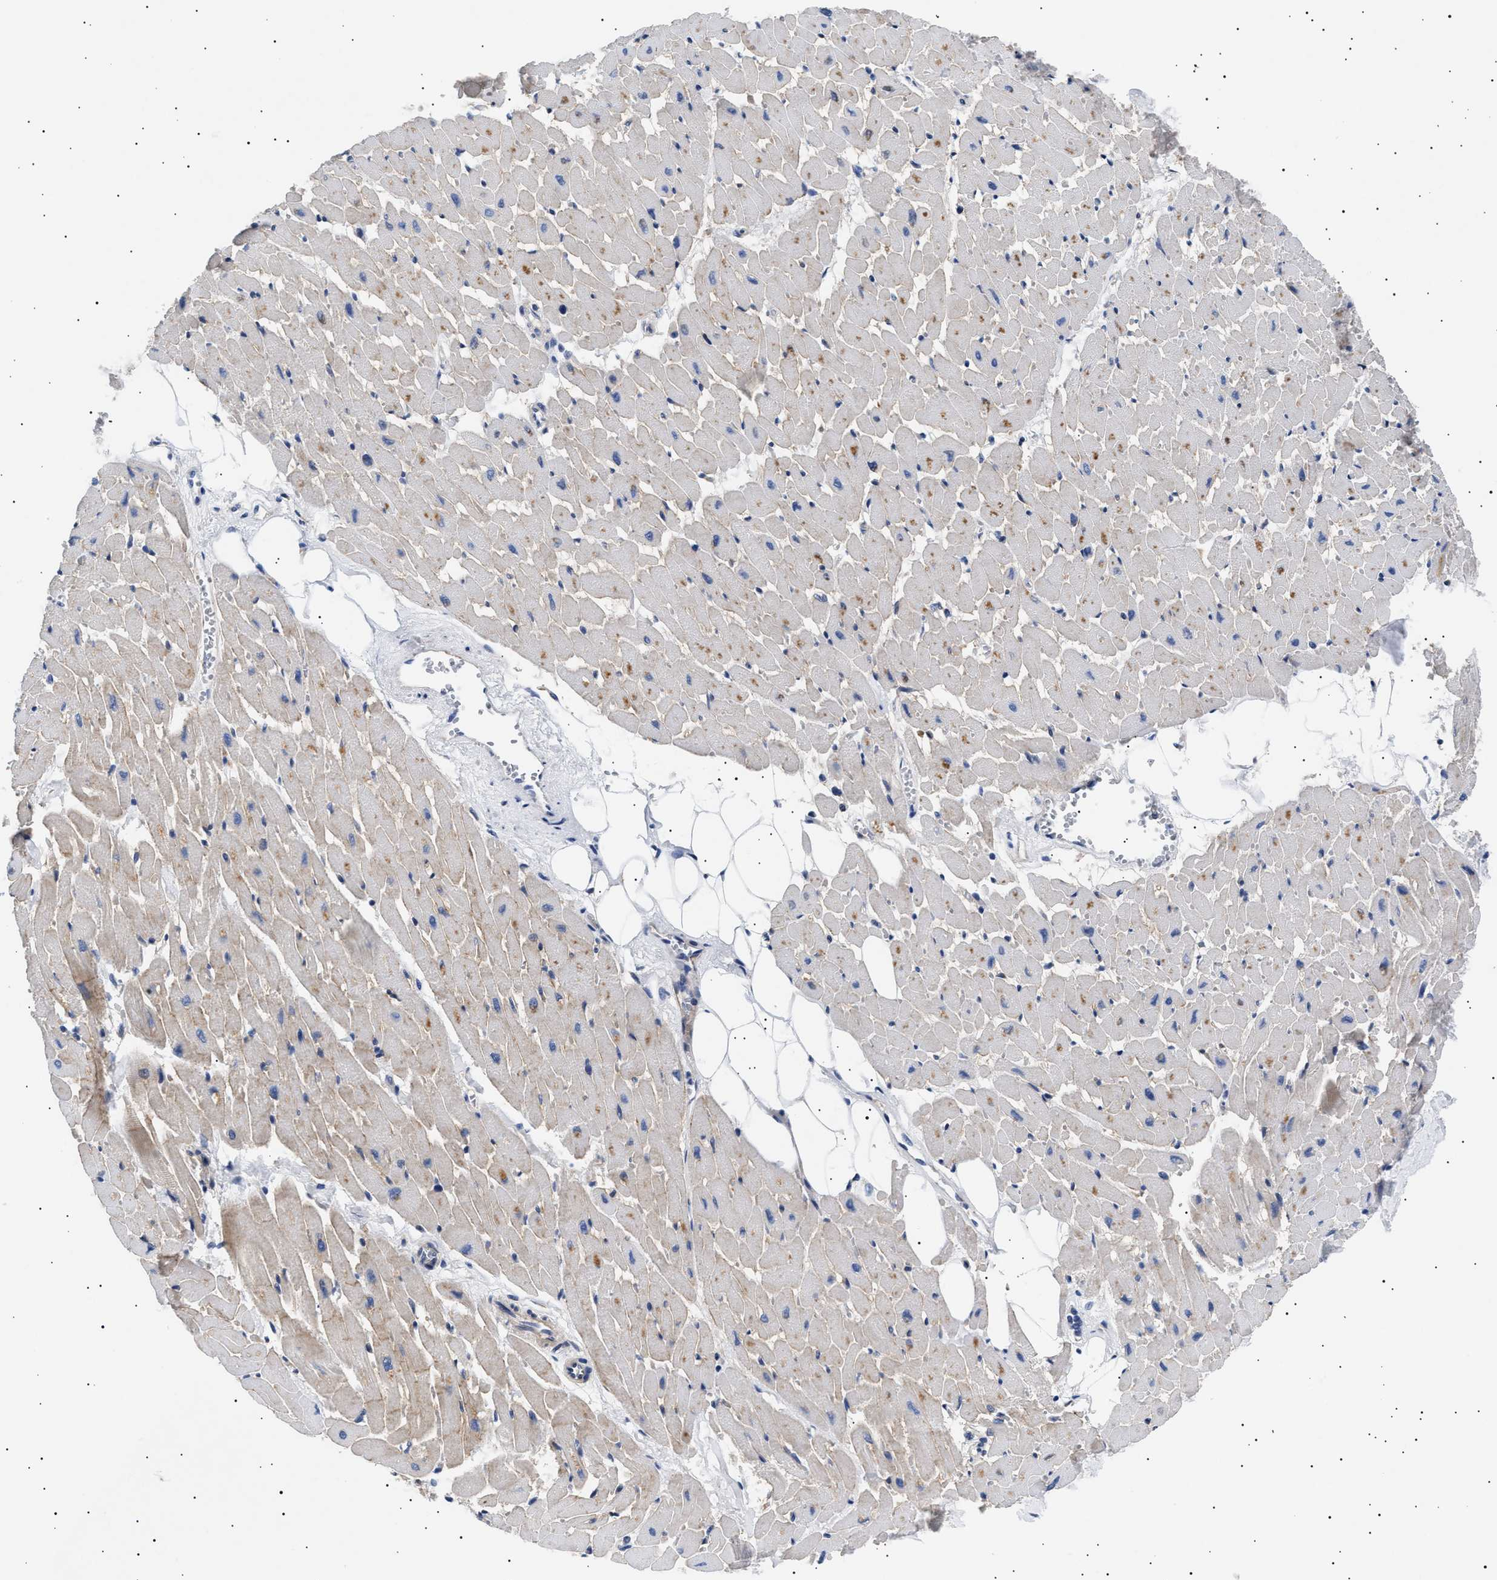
{"staining": {"intensity": "negative", "quantity": "none", "location": "none"}, "tissue": "heart muscle", "cell_type": "Cardiomyocytes", "image_type": "normal", "snomed": [{"axis": "morphology", "description": "Normal tissue, NOS"}, {"axis": "topography", "description": "Heart"}], "caption": "This is an immunohistochemistry (IHC) histopathology image of benign heart muscle. There is no expression in cardiomyocytes.", "gene": "HEMGN", "patient": {"sex": "female", "age": 19}}